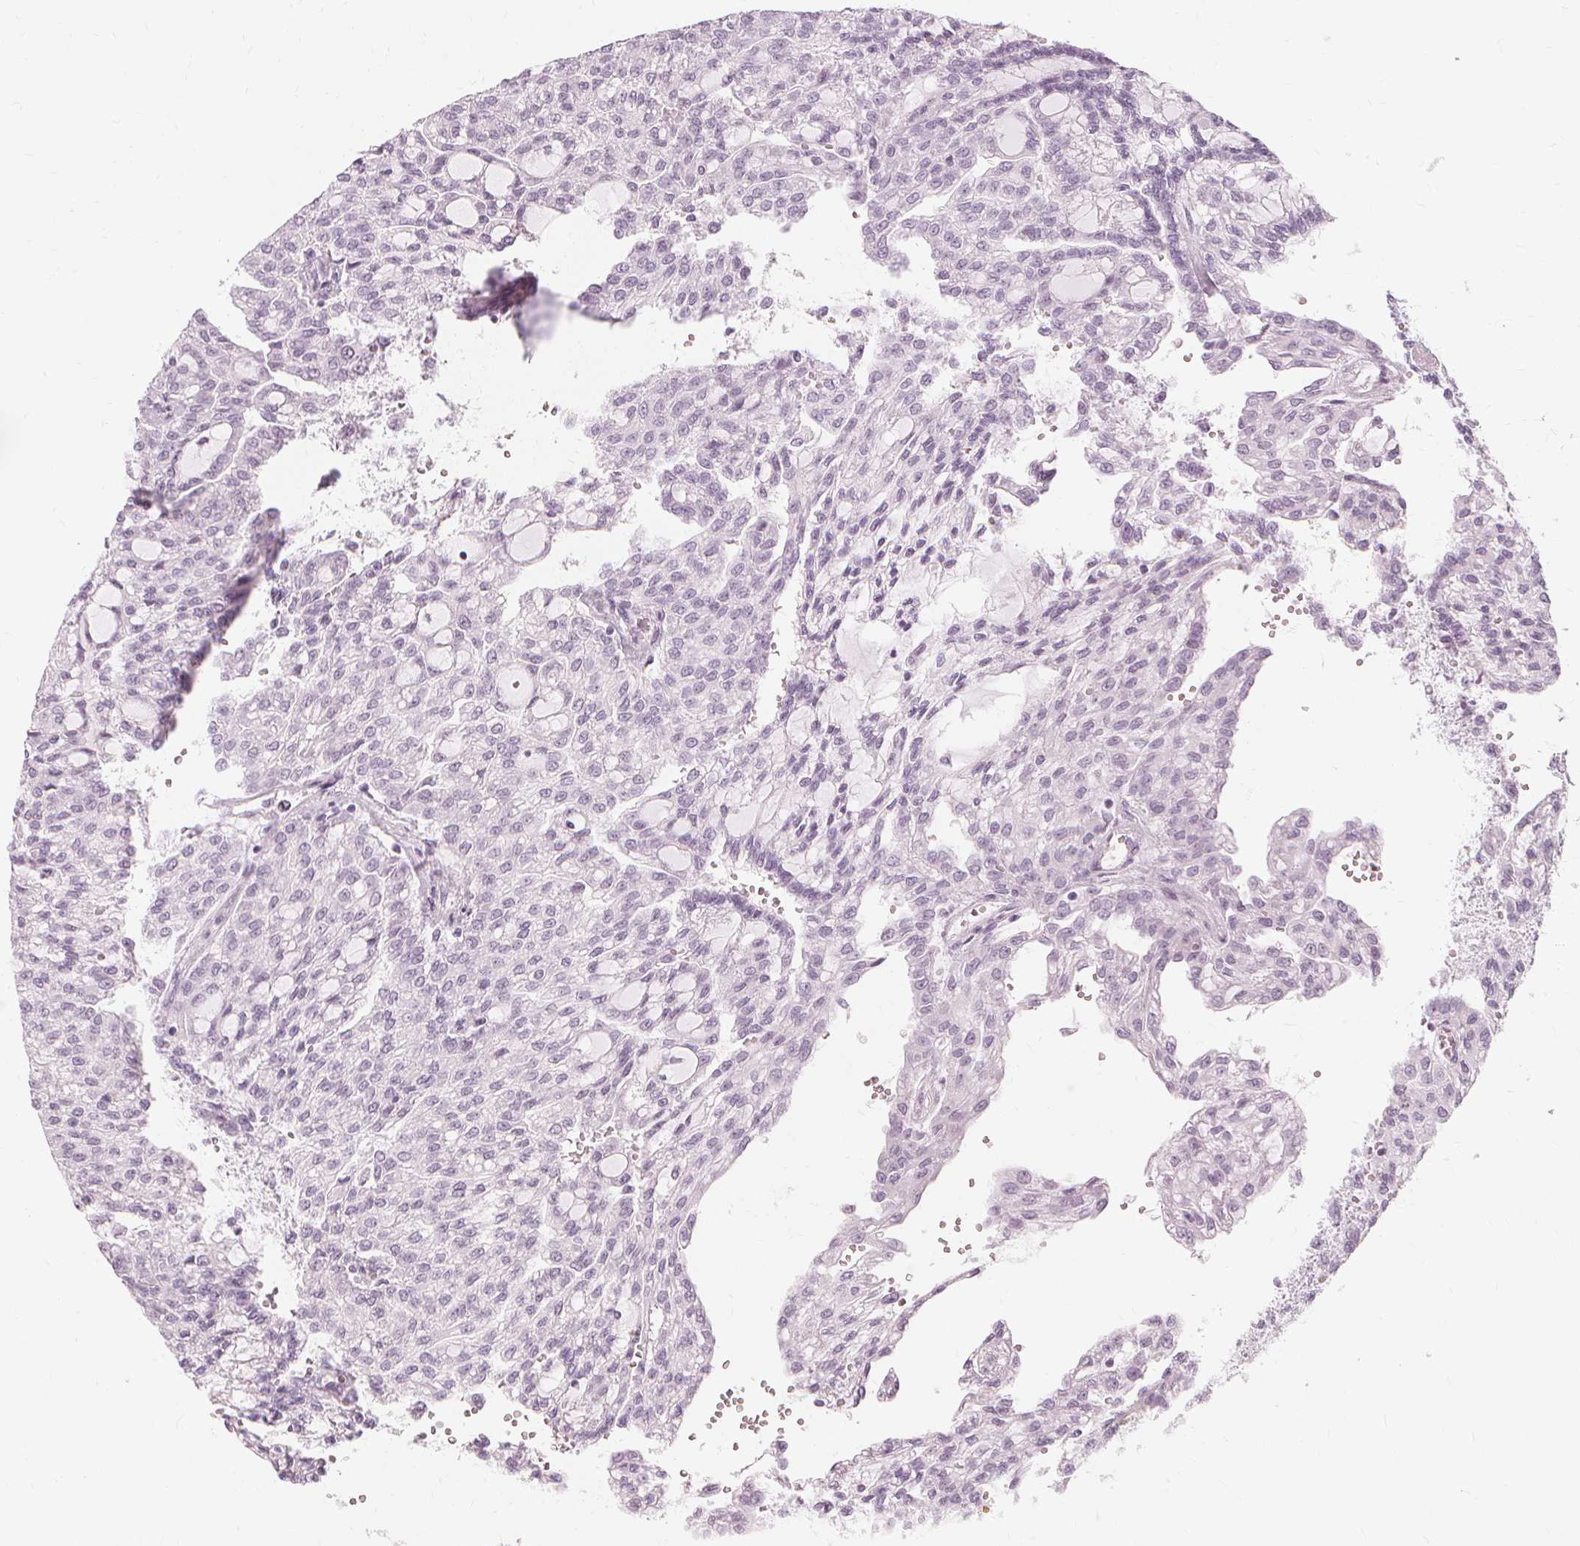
{"staining": {"intensity": "negative", "quantity": "none", "location": "none"}, "tissue": "renal cancer", "cell_type": "Tumor cells", "image_type": "cancer", "snomed": [{"axis": "morphology", "description": "Adenocarcinoma, NOS"}, {"axis": "topography", "description": "Kidney"}], "caption": "This is an immunohistochemistry (IHC) histopathology image of renal cancer. There is no expression in tumor cells.", "gene": "TFF1", "patient": {"sex": "male", "age": 63}}